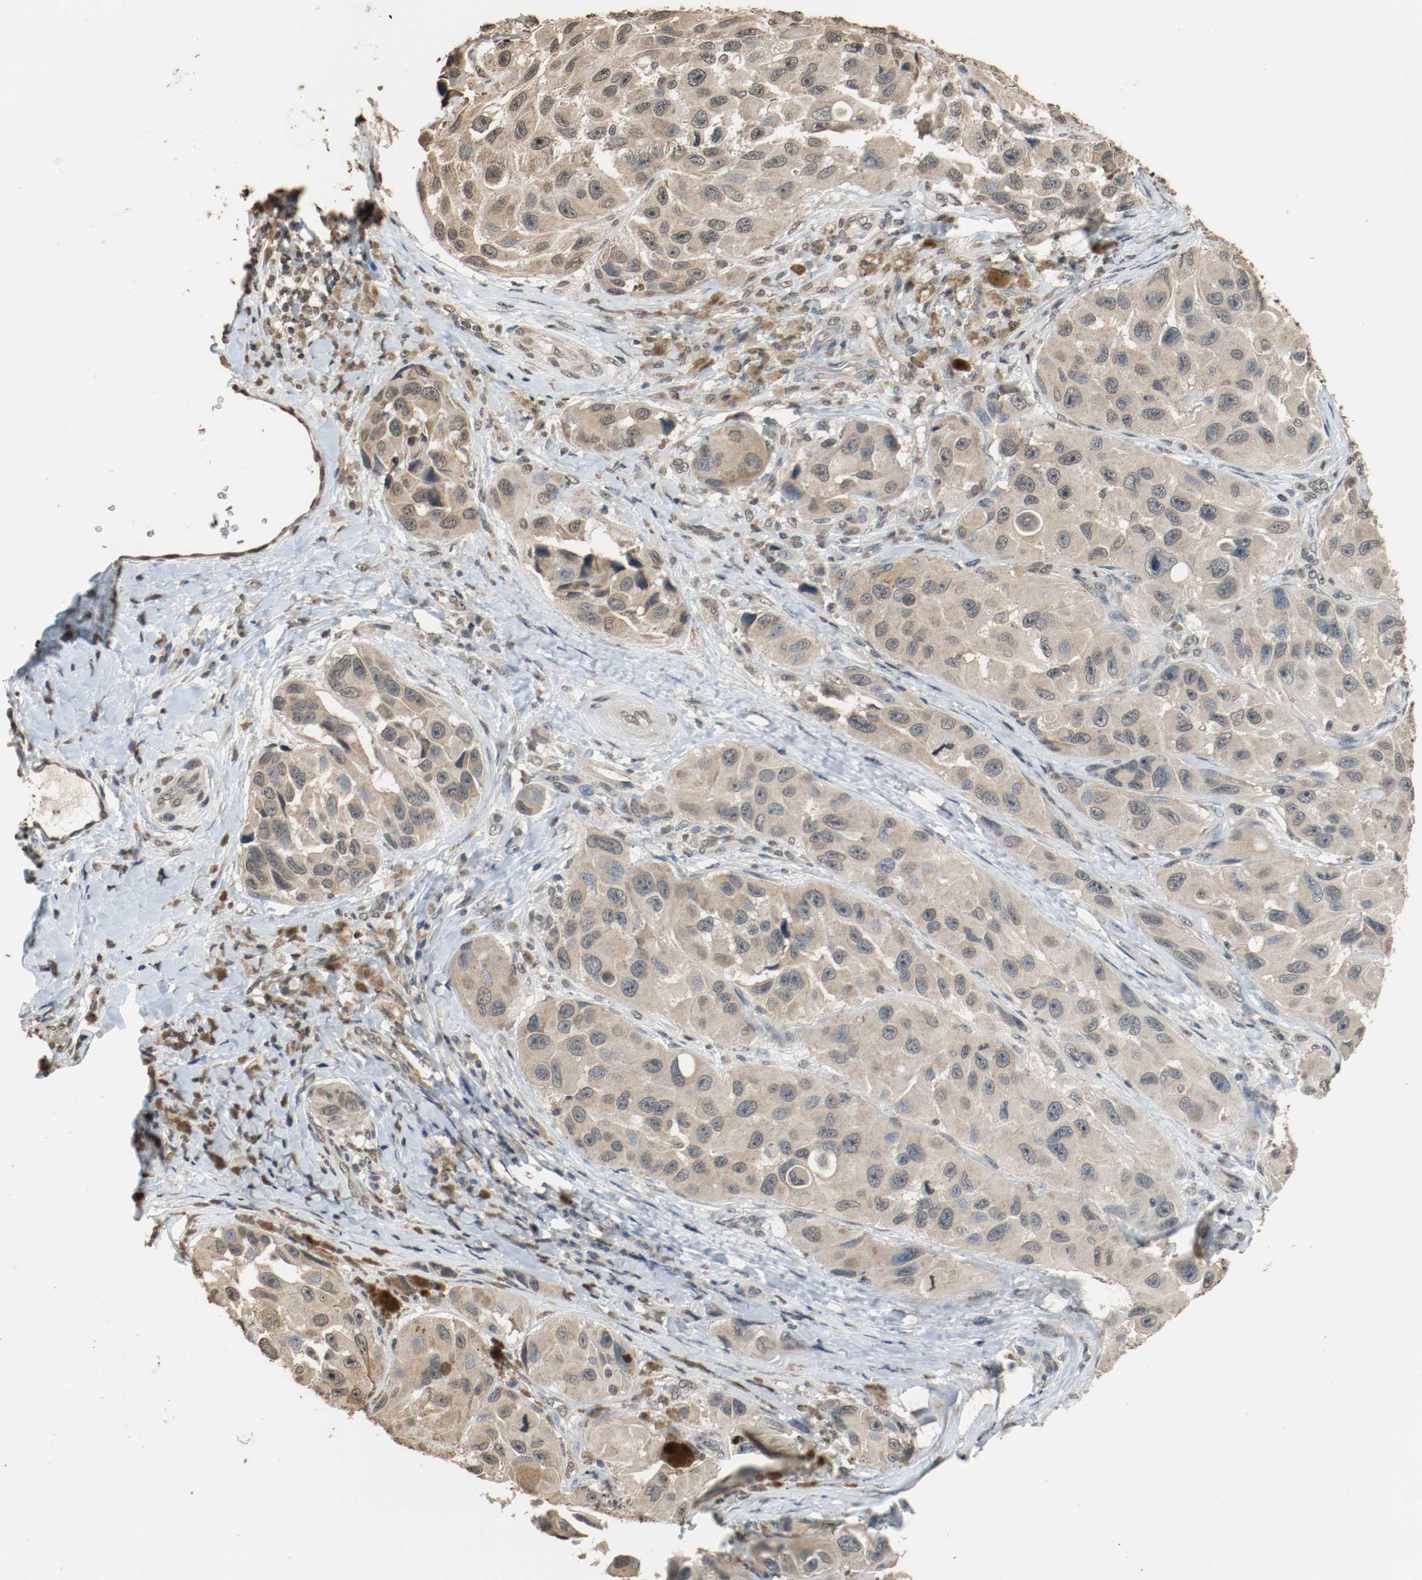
{"staining": {"intensity": "weak", "quantity": ">75%", "location": "cytoplasmic/membranous"}, "tissue": "melanoma", "cell_type": "Tumor cells", "image_type": "cancer", "snomed": [{"axis": "morphology", "description": "Malignant melanoma, NOS"}, {"axis": "topography", "description": "Skin"}], "caption": "Protein expression analysis of human melanoma reveals weak cytoplasmic/membranous staining in approximately >75% of tumor cells.", "gene": "RTN4", "patient": {"sex": "female", "age": 73}}